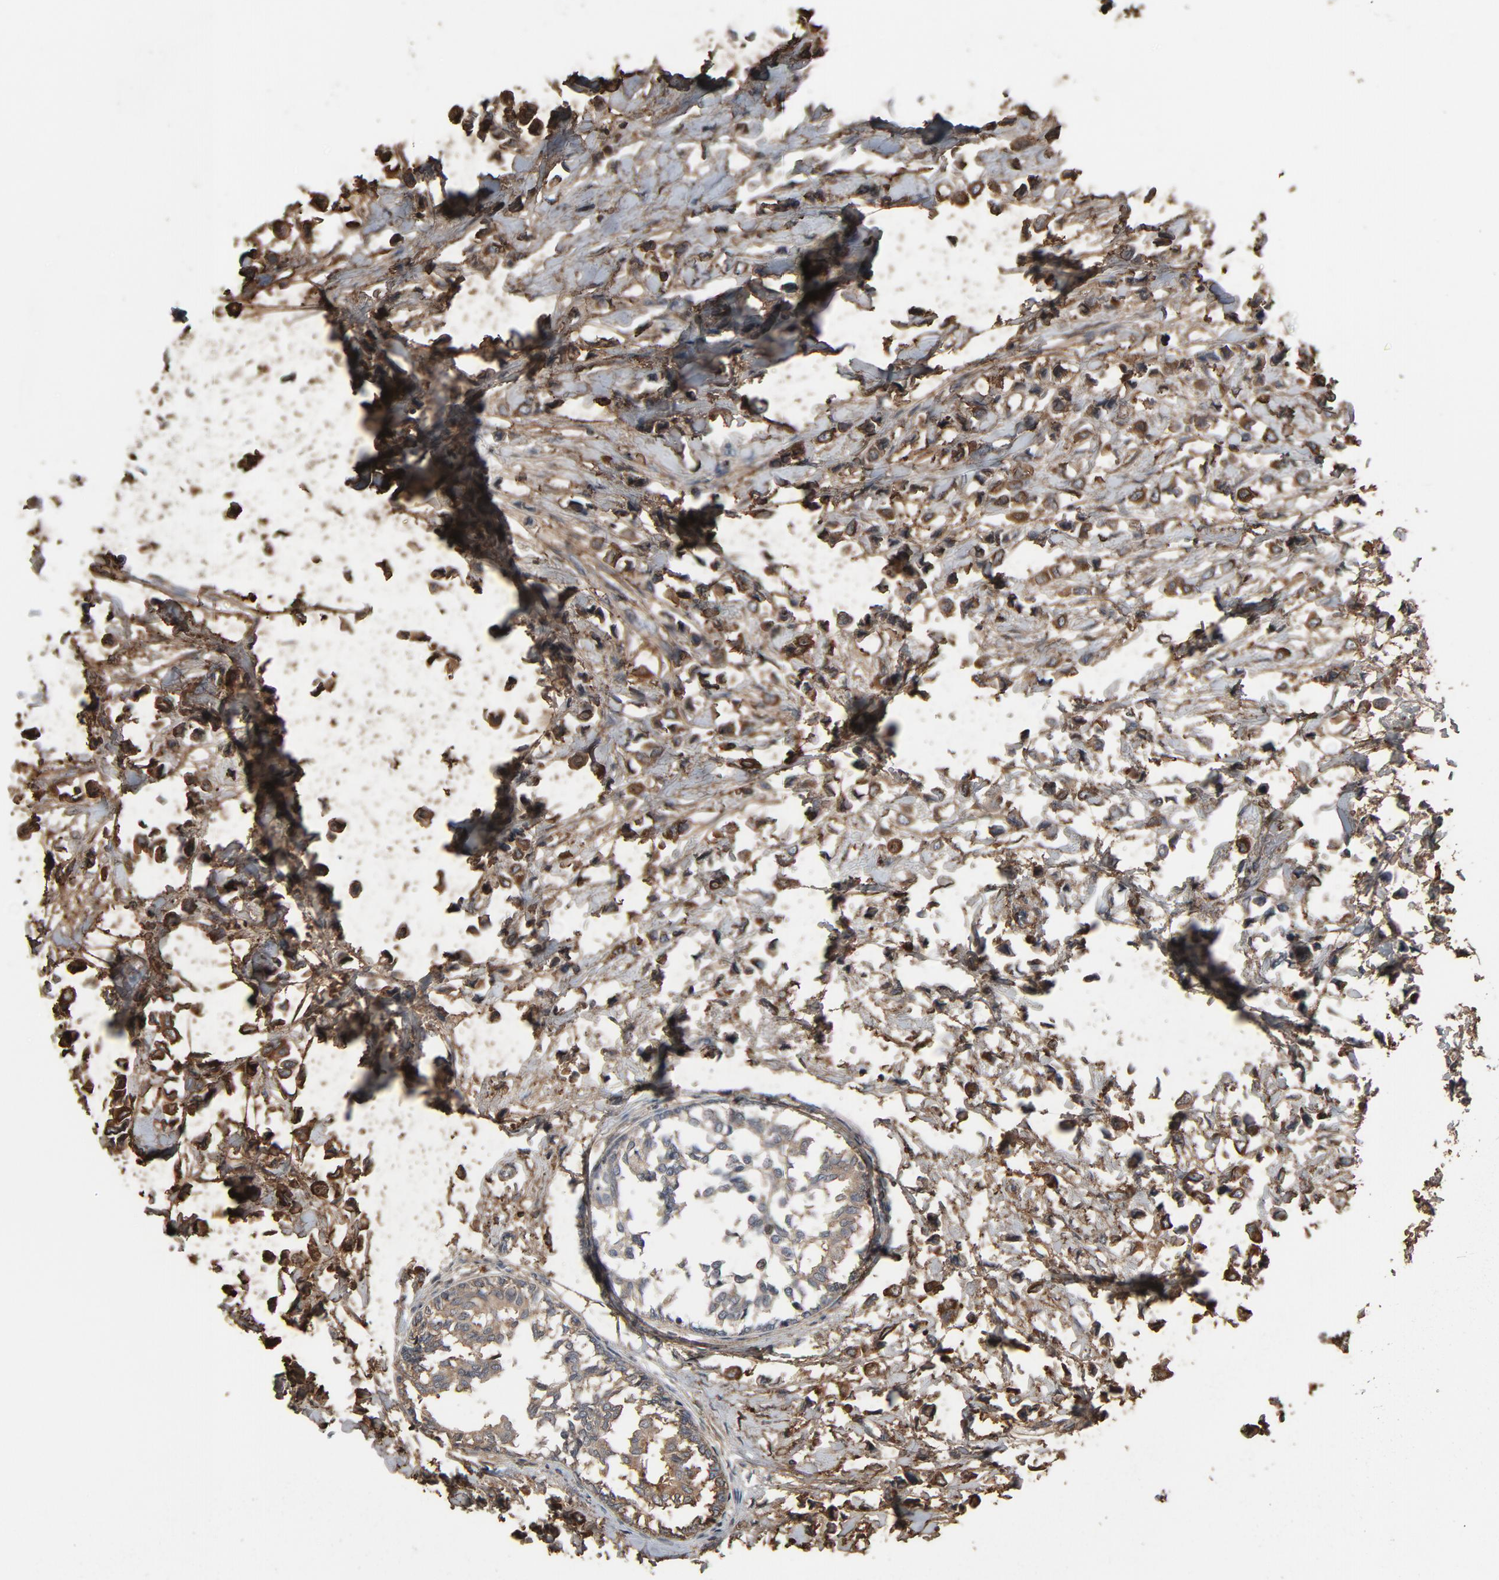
{"staining": {"intensity": "moderate", "quantity": ">75%", "location": "cytoplasmic/membranous"}, "tissue": "breast cancer", "cell_type": "Tumor cells", "image_type": "cancer", "snomed": [{"axis": "morphology", "description": "Lobular carcinoma"}, {"axis": "topography", "description": "Breast"}], "caption": "Moderate cytoplasmic/membranous staining is seen in about >75% of tumor cells in breast cancer (lobular carcinoma).", "gene": "PDZD4", "patient": {"sex": "female", "age": 51}}